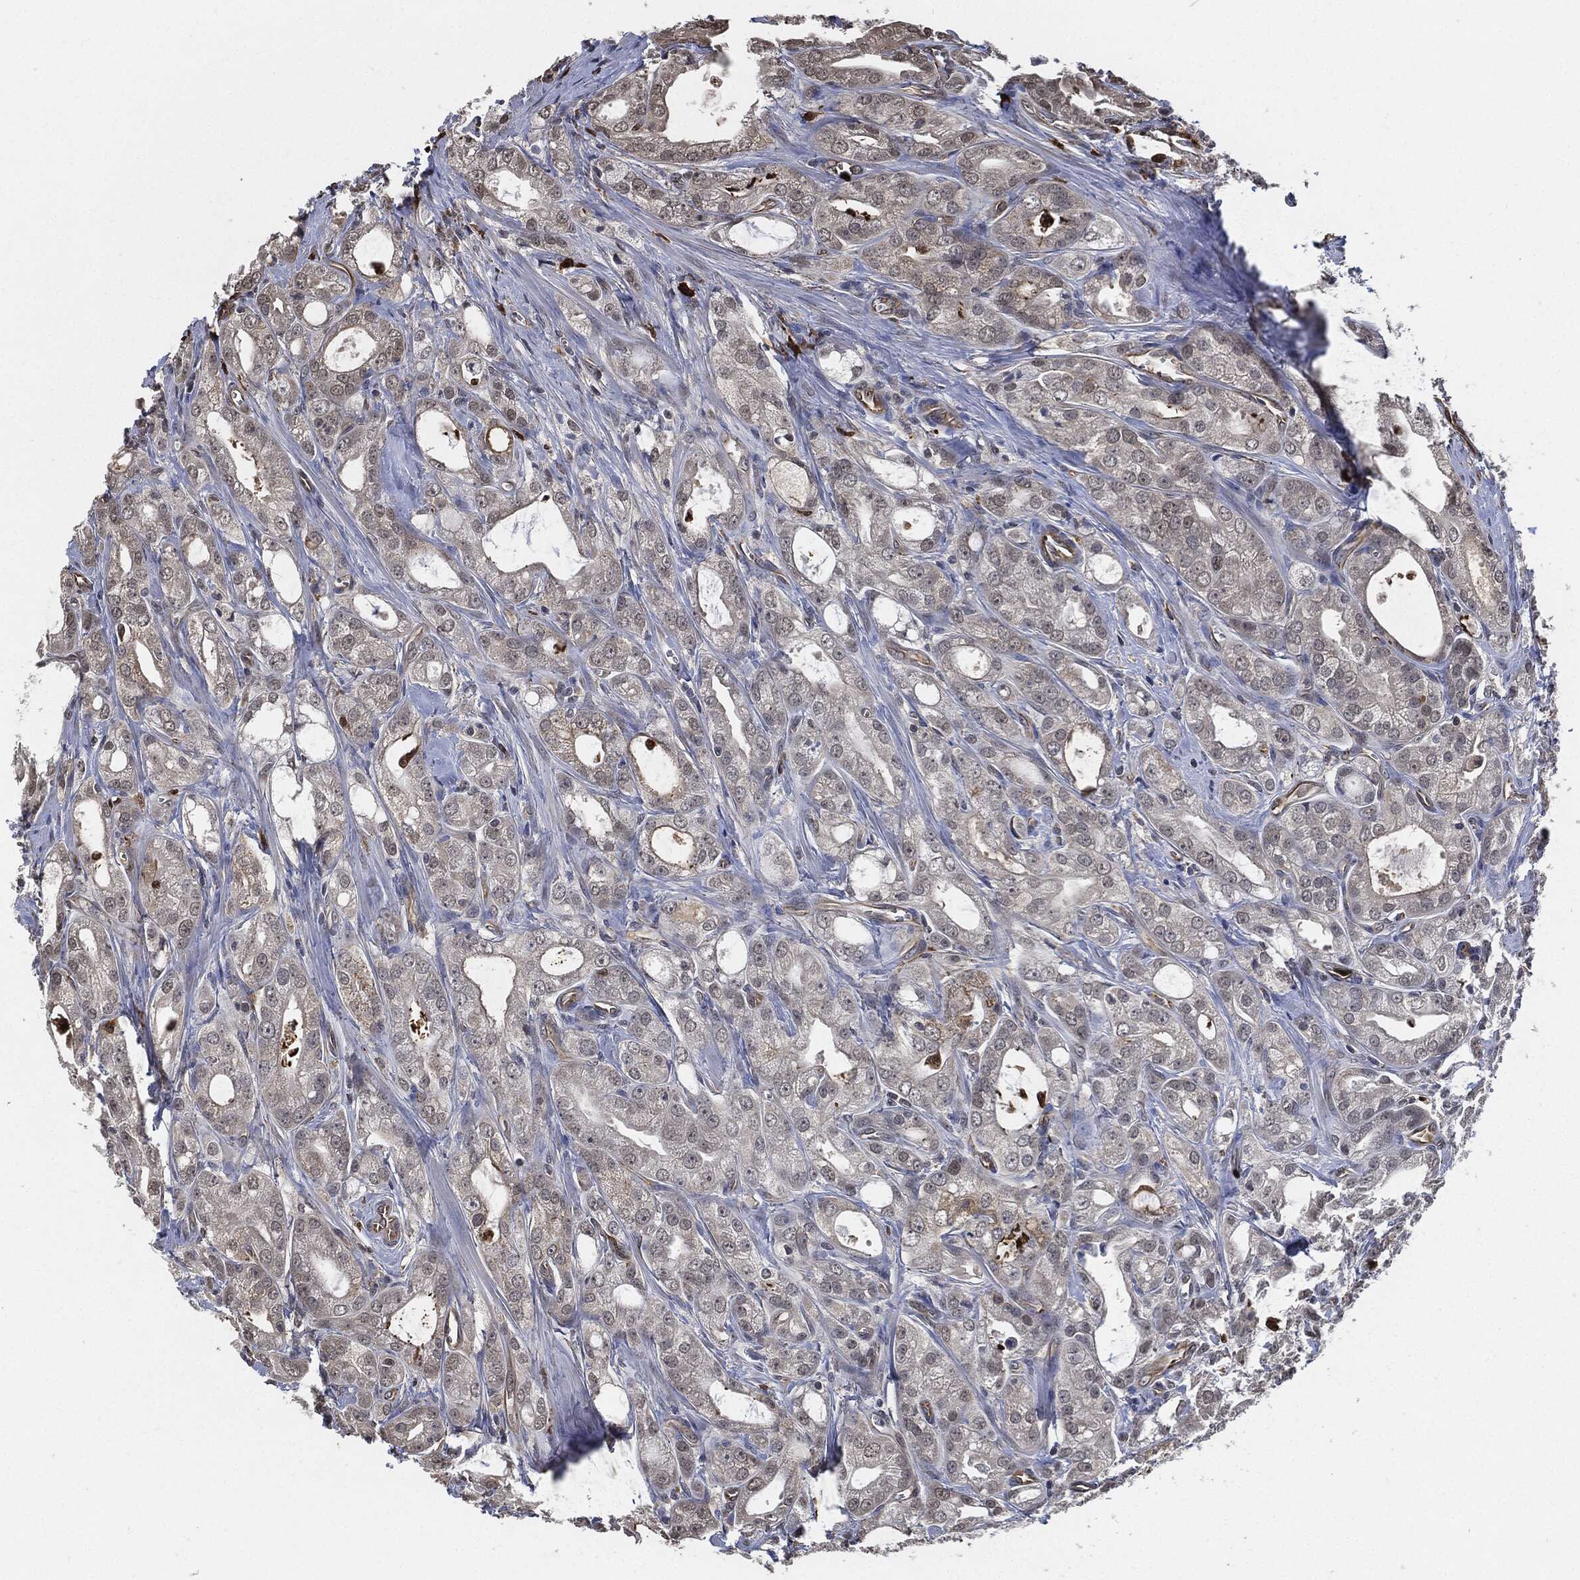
{"staining": {"intensity": "negative", "quantity": "none", "location": "none"}, "tissue": "prostate cancer", "cell_type": "Tumor cells", "image_type": "cancer", "snomed": [{"axis": "morphology", "description": "Adenocarcinoma, NOS"}, {"axis": "morphology", "description": "Adenocarcinoma, High grade"}, {"axis": "topography", "description": "Prostate"}], "caption": "Immunohistochemistry photomicrograph of neoplastic tissue: human high-grade adenocarcinoma (prostate) stained with DAB shows no significant protein staining in tumor cells.", "gene": "S100A9", "patient": {"sex": "male", "age": 70}}